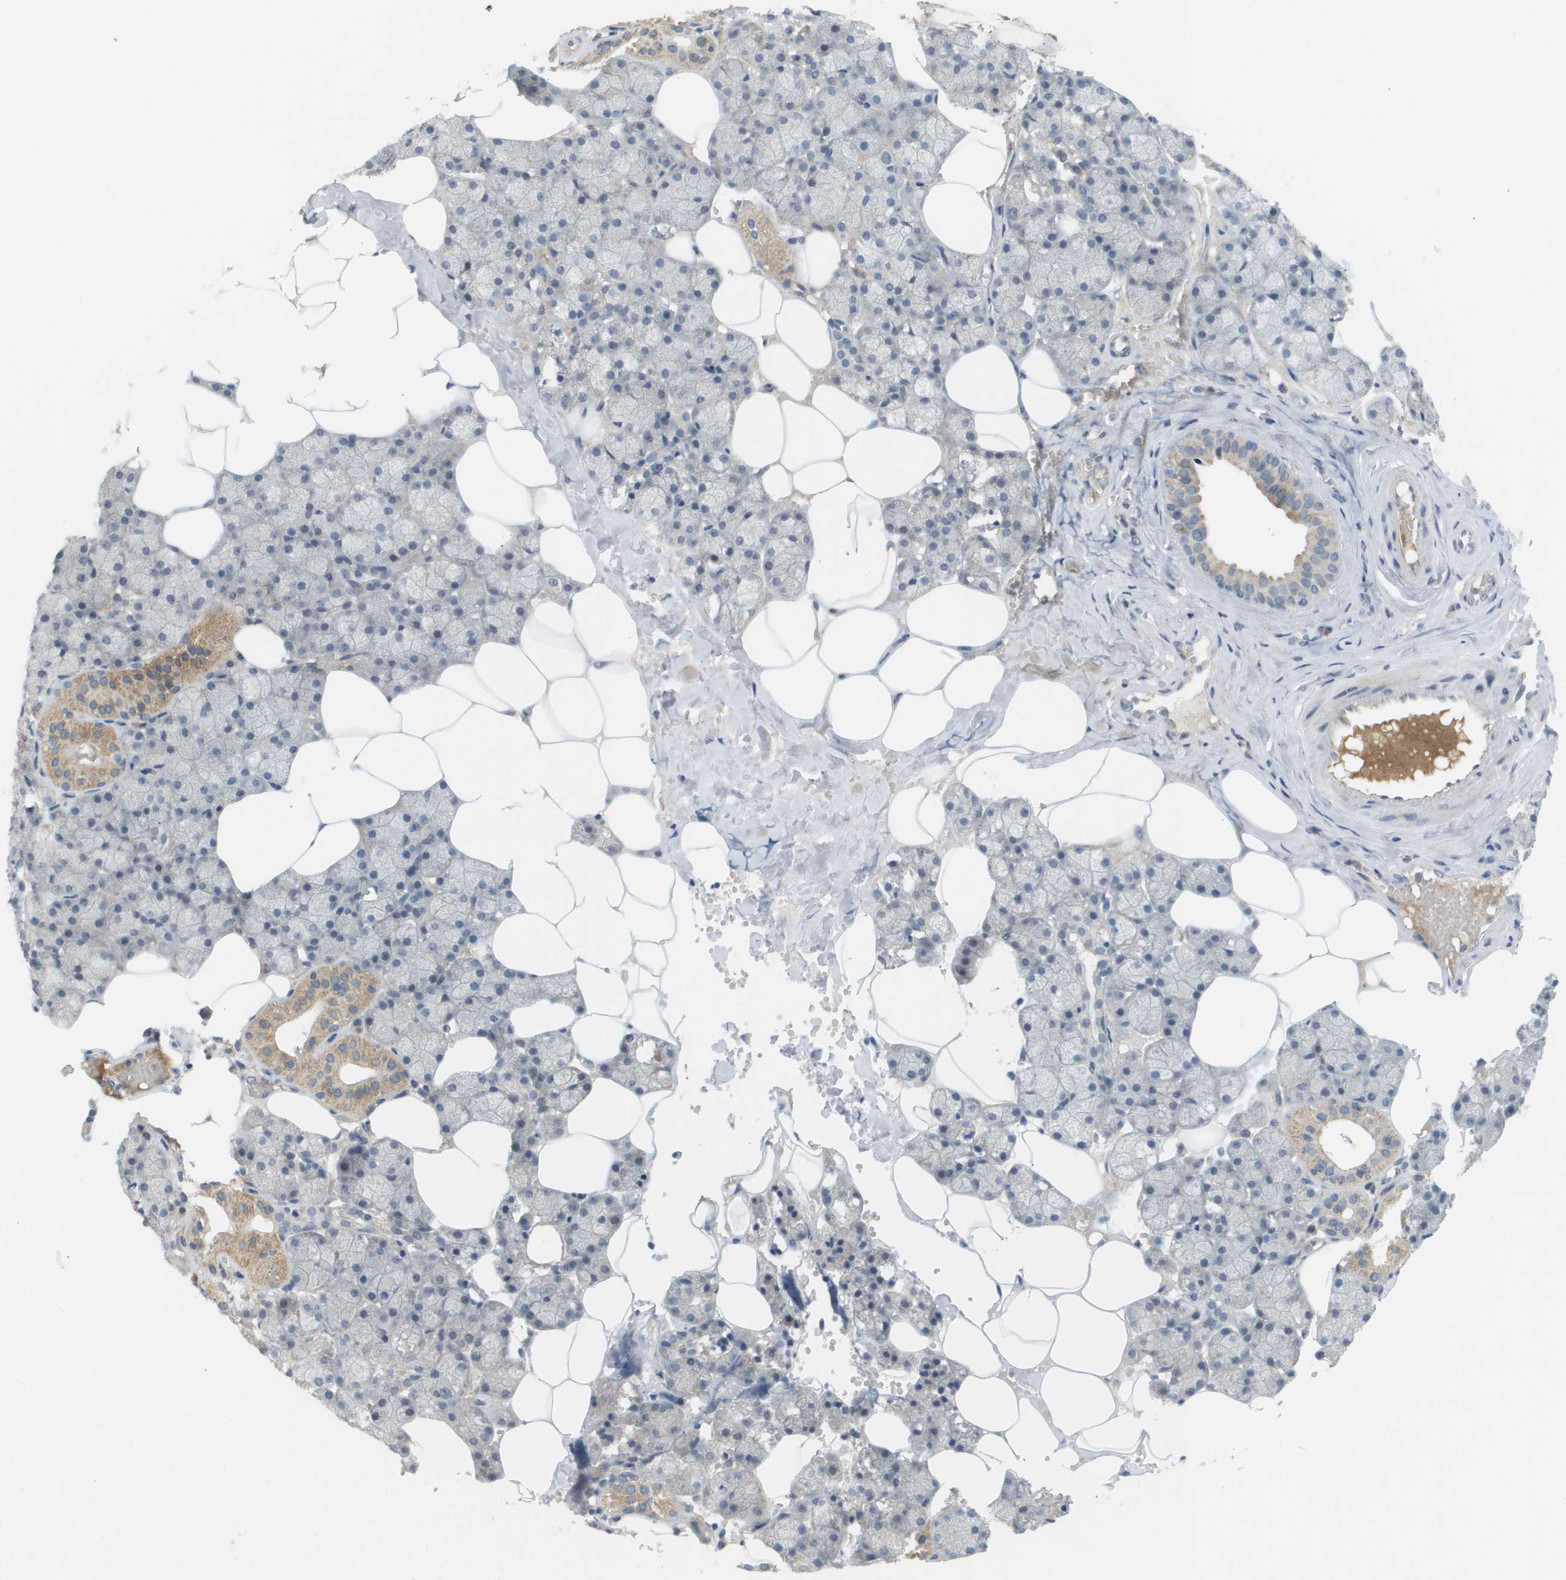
{"staining": {"intensity": "moderate", "quantity": "<25%", "location": "cytoplasmic/membranous"}, "tissue": "salivary gland", "cell_type": "Glandular cells", "image_type": "normal", "snomed": [{"axis": "morphology", "description": "Normal tissue, NOS"}, {"axis": "topography", "description": "Salivary gland"}], "caption": "The histopathology image demonstrates a brown stain indicating the presence of a protein in the cytoplasmic/membranous of glandular cells in salivary gland. The staining is performed using DAB brown chromogen to label protein expression. The nuclei are counter-stained blue using hematoxylin.", "gene": "PROC", "patient": {"sex": "male", "age": 62}}